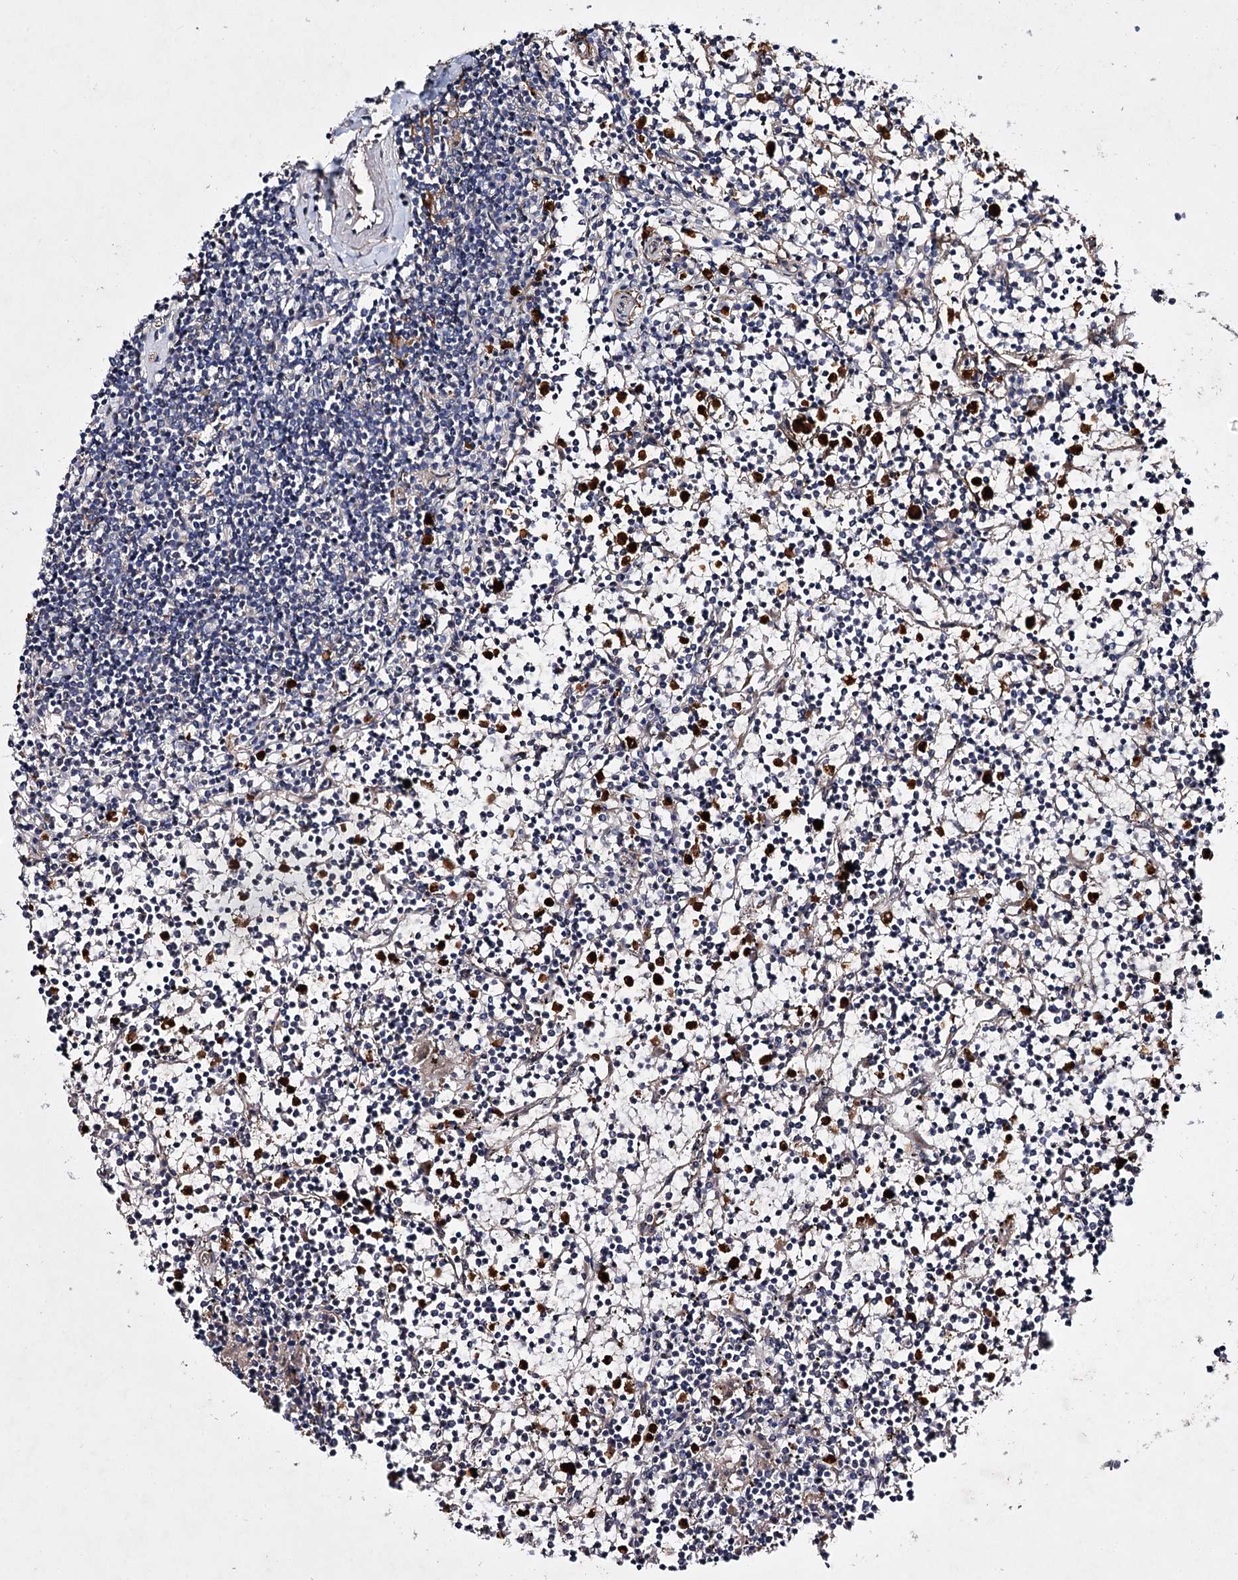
{"staining": {"intensity": "negative", "quantity": "none", "location": "none"}, "tissue": "lymphoma", "cell_type": "Tumor cells", "image_type": "cancer", "snomed": [{"axis": "morphology", "description": "Malignant lymphoma, non-Hodgkin's type, Low grade"}, {"axis": "topography", "description": "Spleen"}], "caption": "Lymphoma stained for a protein using IHC demonstrates no staining tumor cells.", "gene": "MINDY3", "patient": {"sex": "female", "age": 19}}